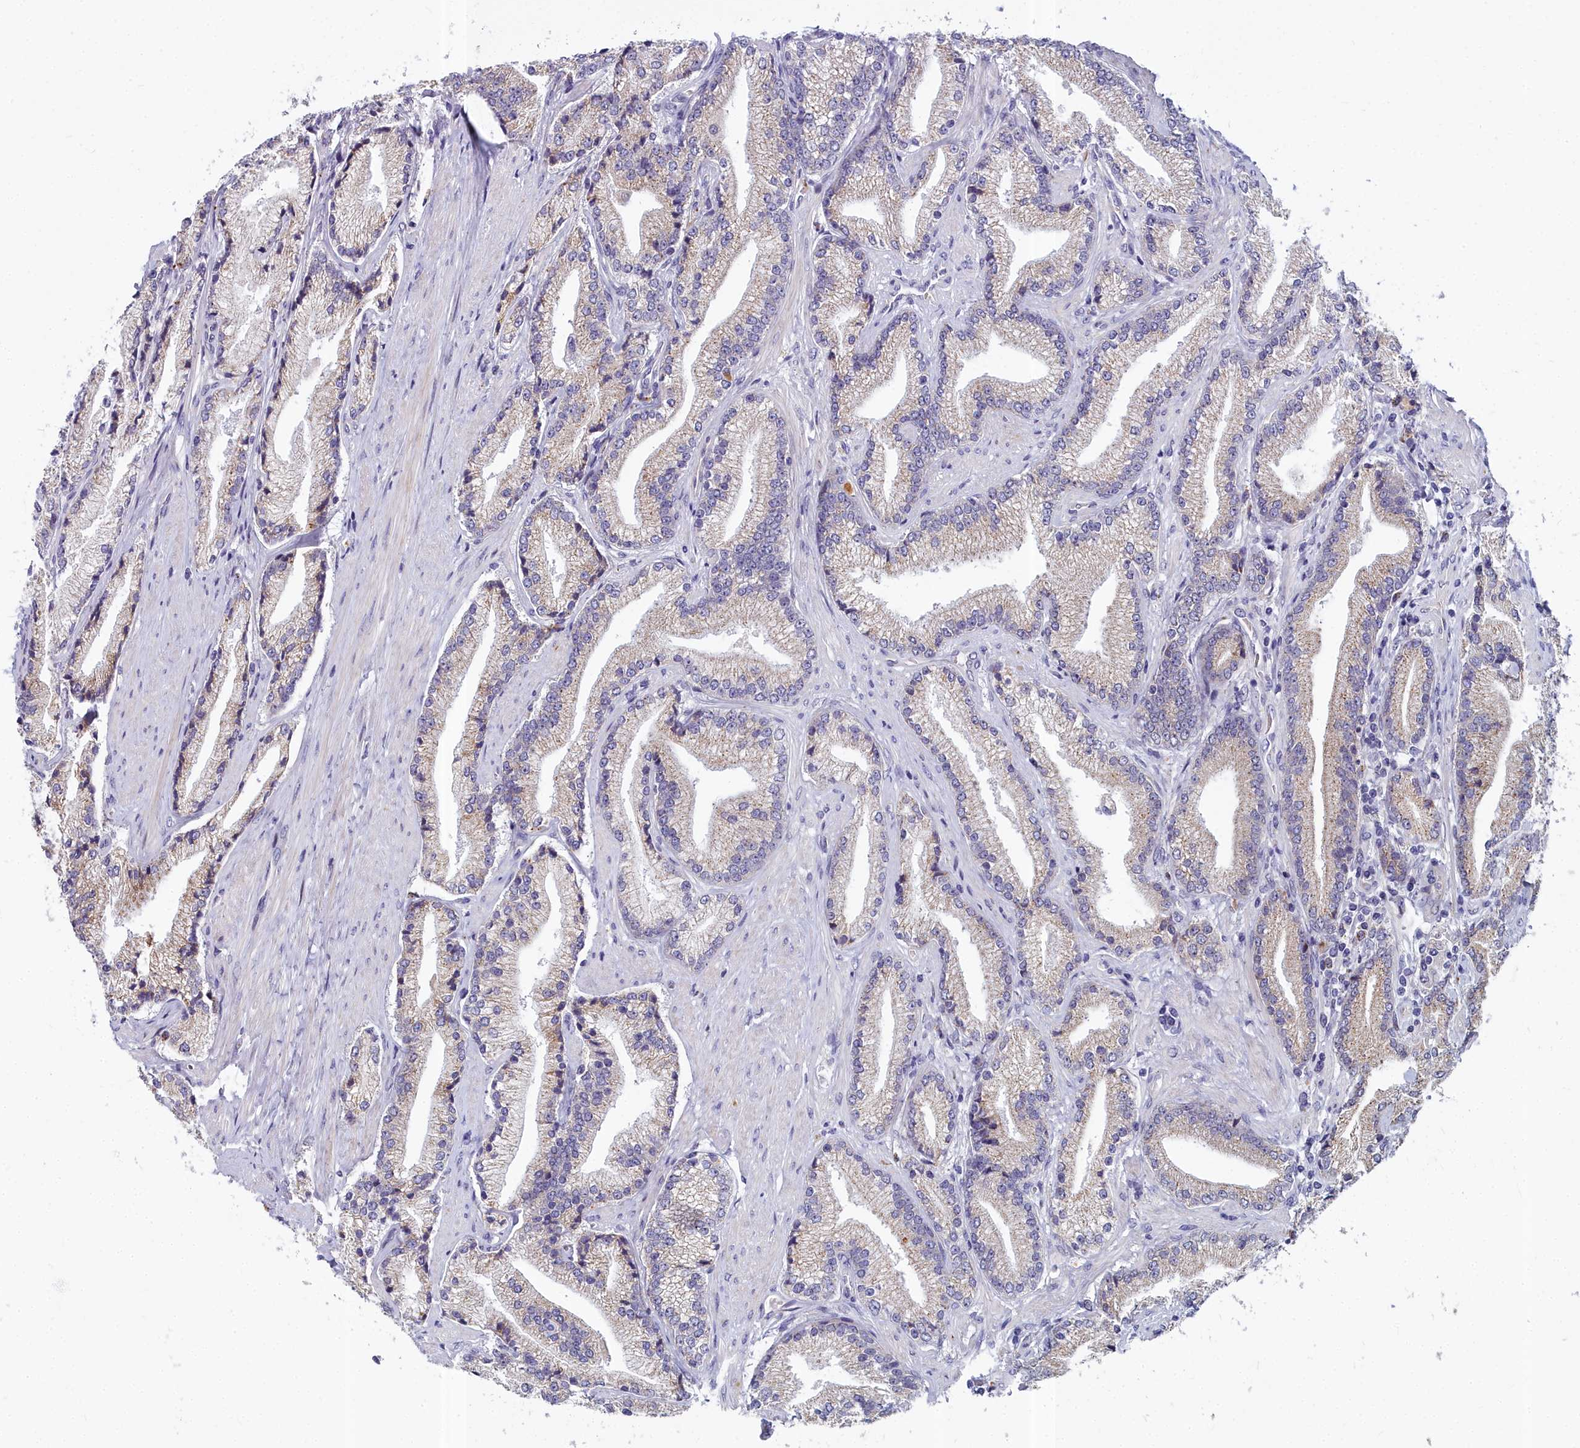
{"staining": {"intensity": "weak", "quantity": "25%-75%", "location": "cytoplasmic/membranous"}, "tissue": "prostate cancer", "cell_type": "Tumor cells", "image_type": "cancer", "snomed": [{"axis": "morphology", "description": "Adenocarcinoma, High grade"}, {"axis": "topography", "description": "Prostate"}], "caption": "Protein positivity by immunohistochemistry demonstrates weak cytoplasmic/membranous positivity in approximately 25%-75% of tumor cells in prostate cancer.", "gene": "WDPCP", "patient": {"sex": "male", "age": 67}}